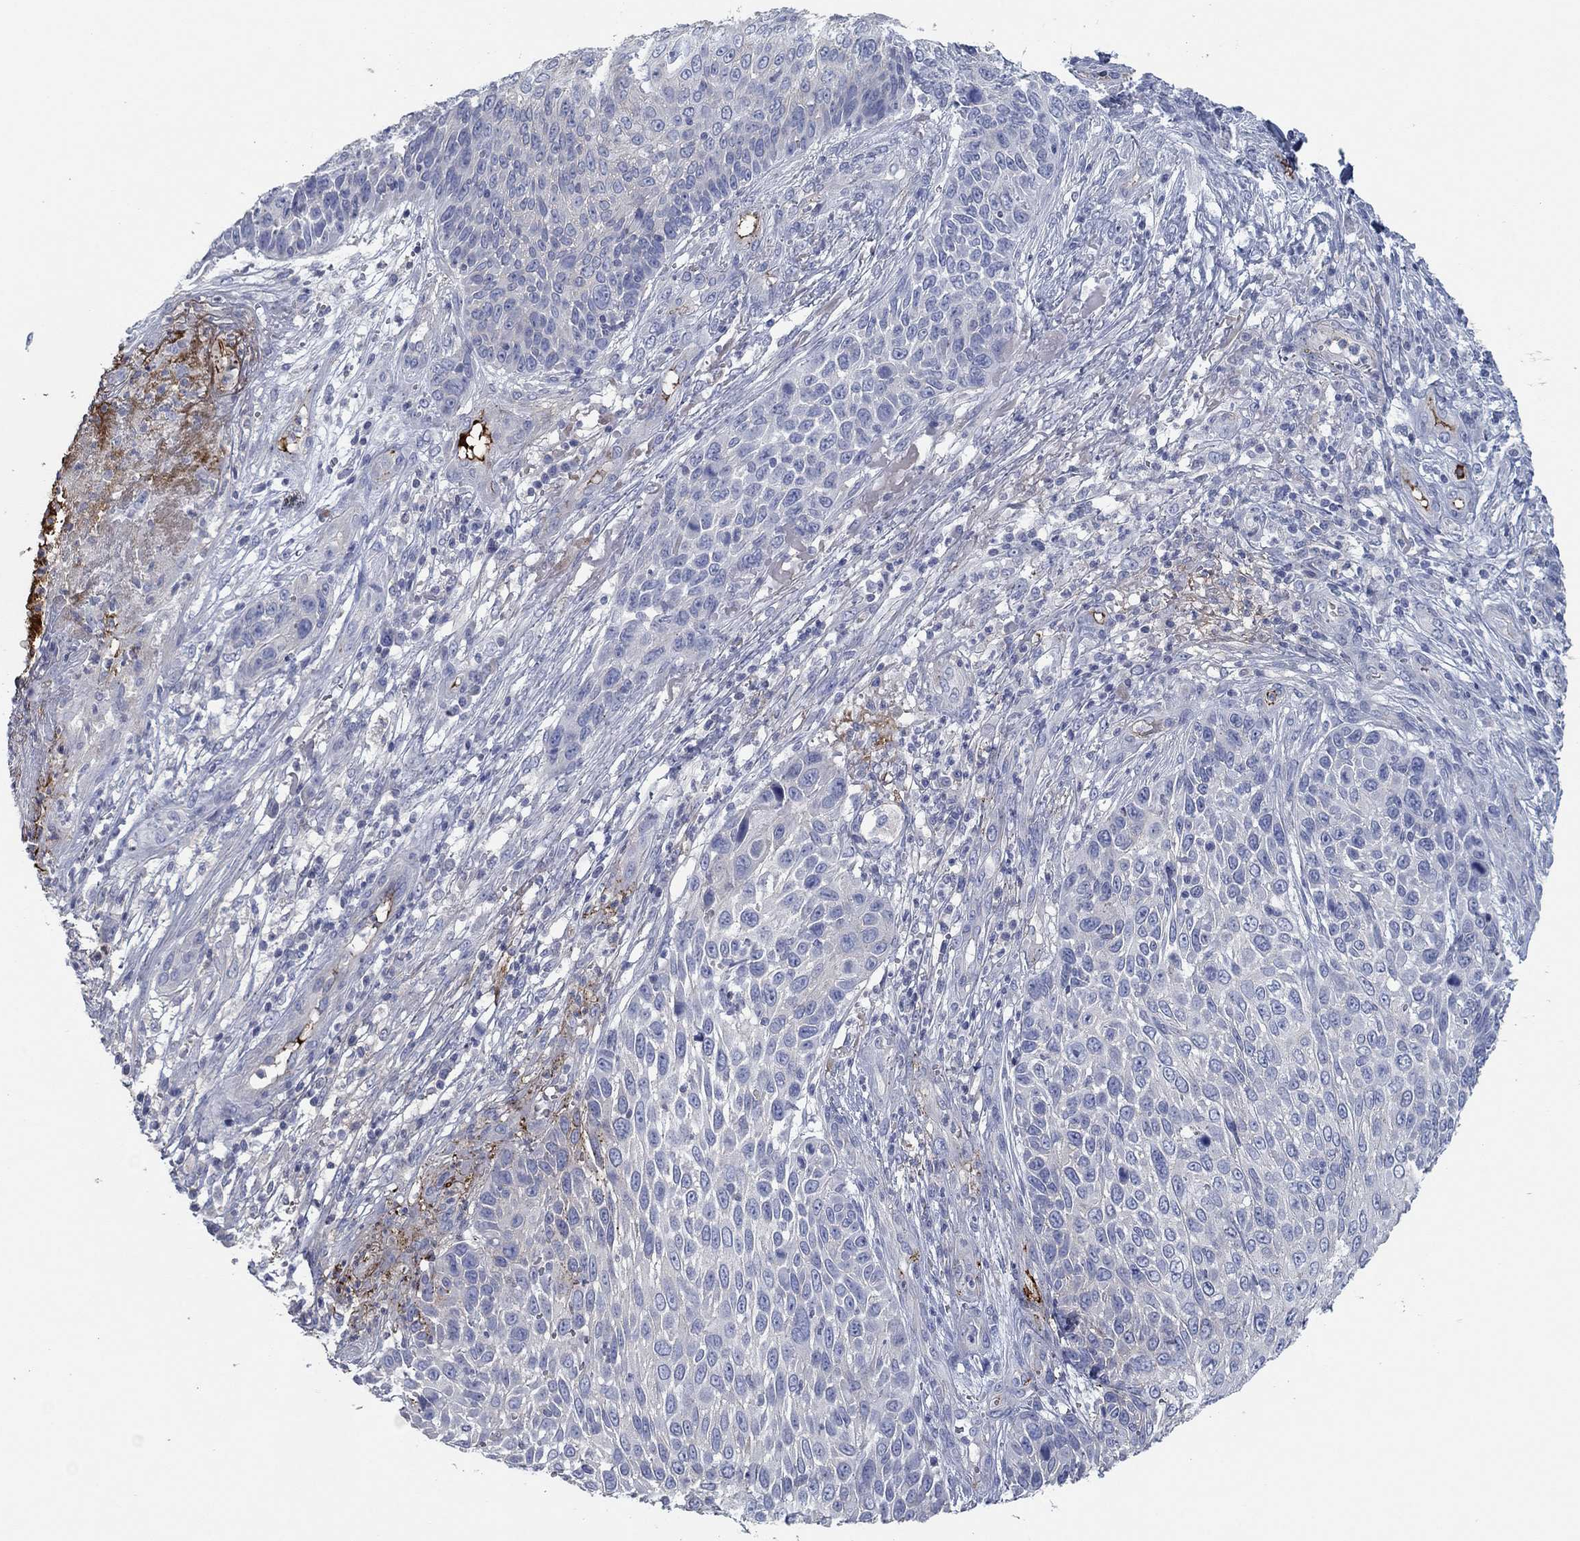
{"staining": {"intensity": "negative", "quantity": "none", "location": "none"}, "tissue": "skin cancer", "cell_type": "Tumor cells", "image_type": "cancer", "snomed": [{"axis": "morphology", "description": "Squamous cell carcinoma, NOS"}, {"axis": "topography", "description": "Skin"}], "caption": "Skin cancer (squamous cell carcinoma) stained for a protein using immunohistochemistry exhibits no positivity tumor cells.", "gene": "APOC3", "patient": {"sex": "male", "age": 92}}